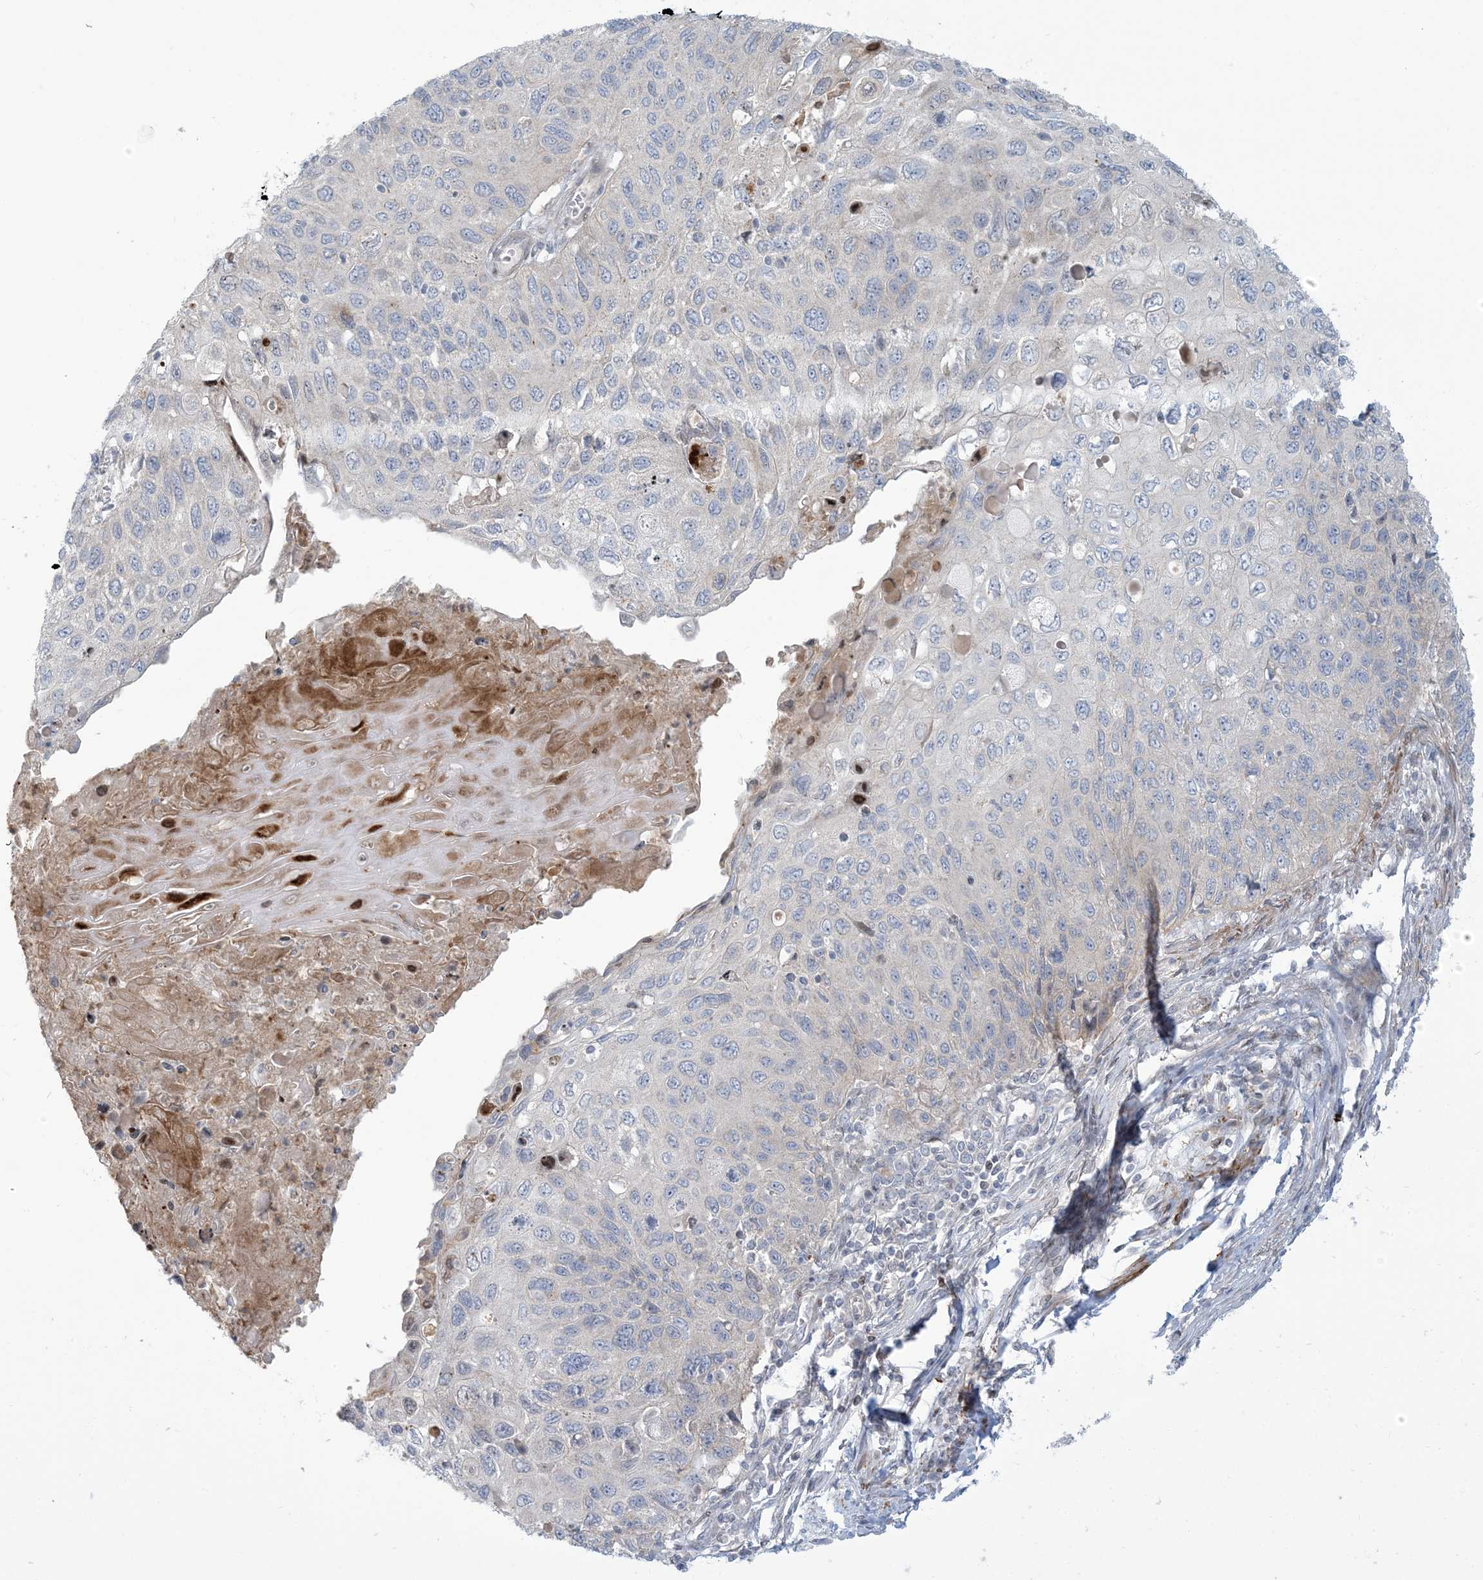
{"staining": {"intensity": "negative", "quantity": "none", "location": "none"}, "tissue": "cervical cancer", "cell_type": "Tumor cells", "image_type": "cancer", "snomed": [{"axis": "morphology", "description": "Squamous cell carcinoma, NOS"}, {"axis": "topography", "description": "Cervix"}], "caption": "This is an immunohistochemistry photomicrograph of cervical cancer. There is no expression in tumor cells.", "gene": "AFTPH", "patient": {"sex": "female", "age": 70}}